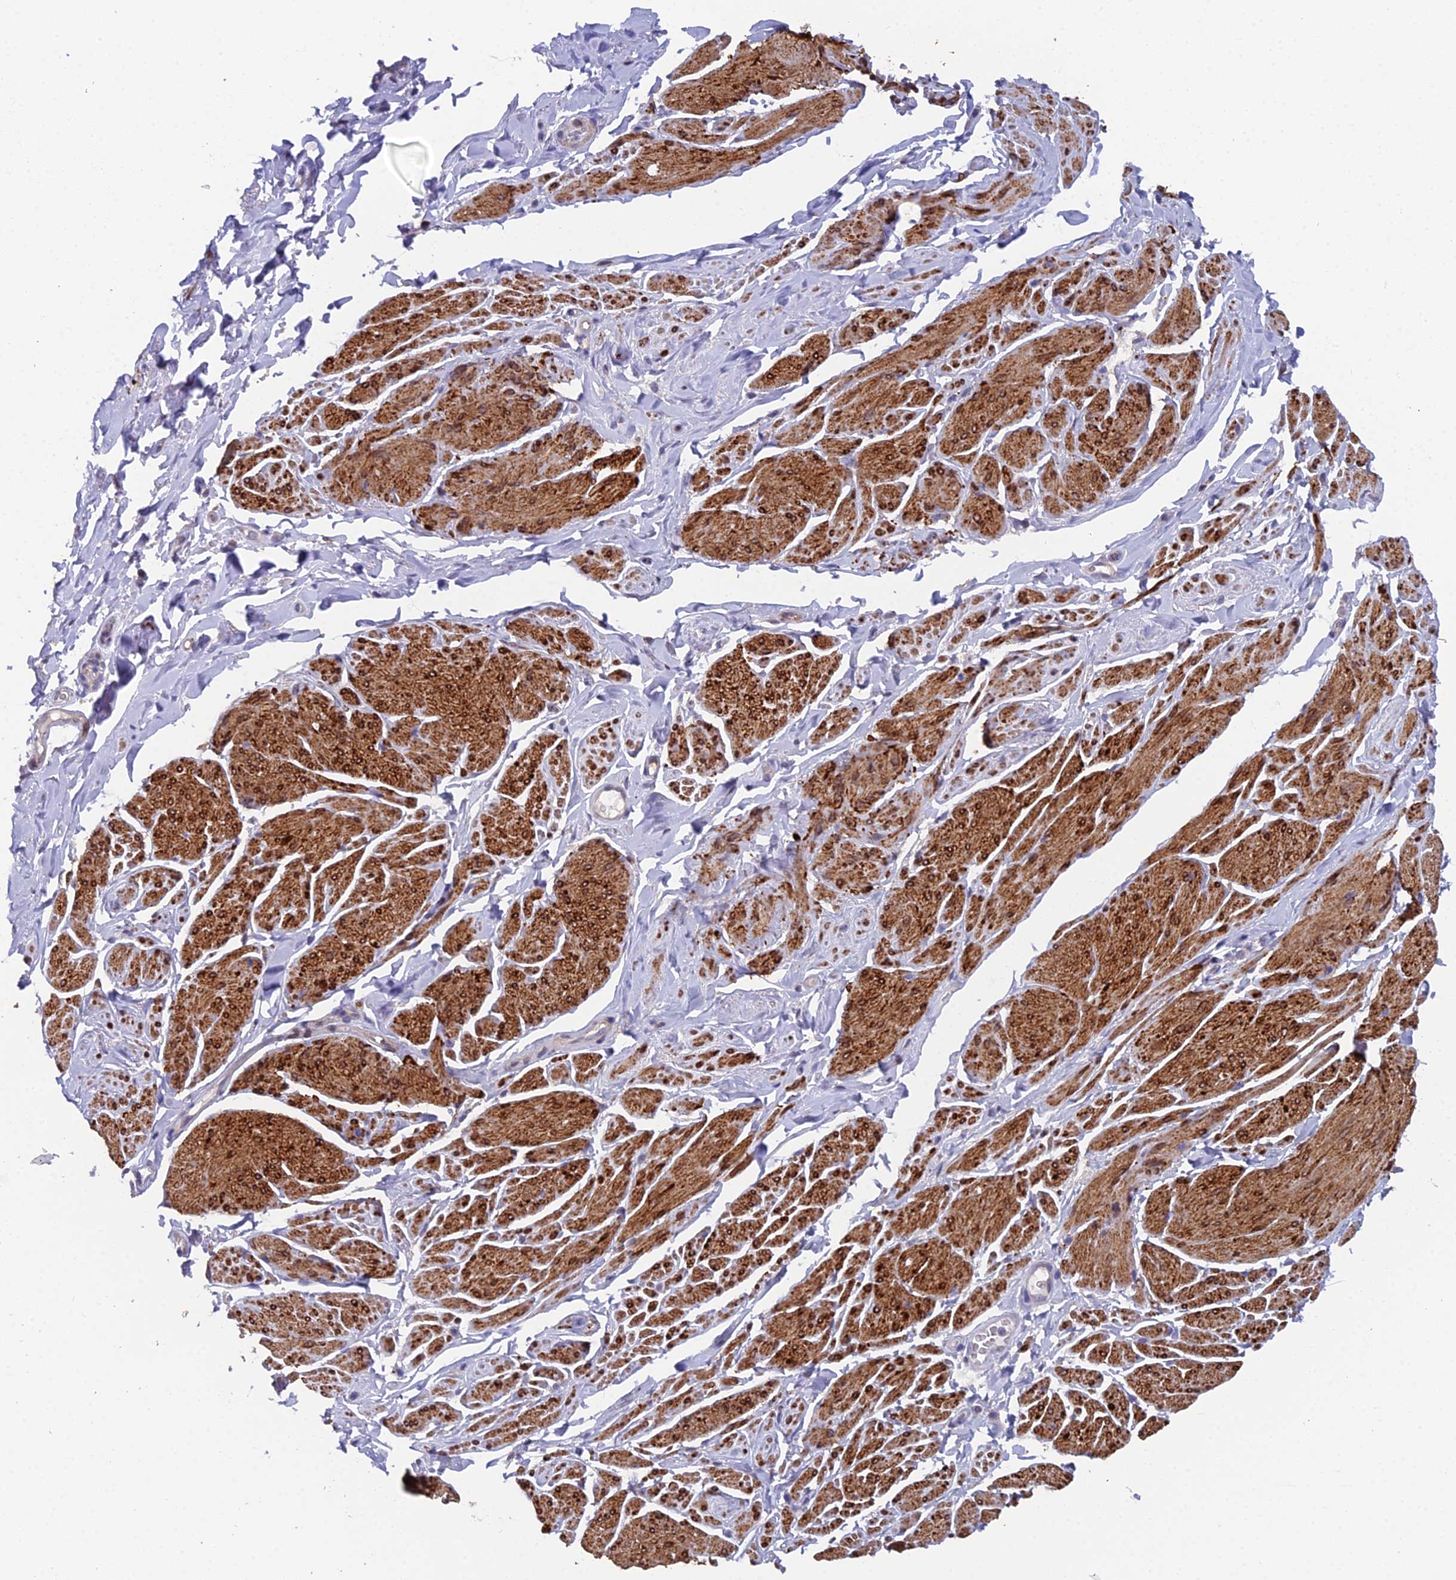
{"staining": {"intensity": "strong", "quantity": "25%-75%", "location": "cytoplasmic/membranous"}, "tissue": "smooth muscle", "cell_type": "Smooth muscle cells", "image_type": "normal", "snomed": [{"axis": "morphology", "description": "Normal tissue, NOS"}, {"axis": "topography", "description": "Smooth muscle"}, {"axis": "topography", "description": "Peripheral nerve tissue"}], "caption": "This micrograph reveals normal smooth muscle stained with IHC to label a protein in brown. The cytoplasmic/membranous of smooth muscle cells show strong positivity for the protein. Nuclei are counter-stained blue.", "gene": "RAB28", "patient": {"sex": "male", "age": 69}}